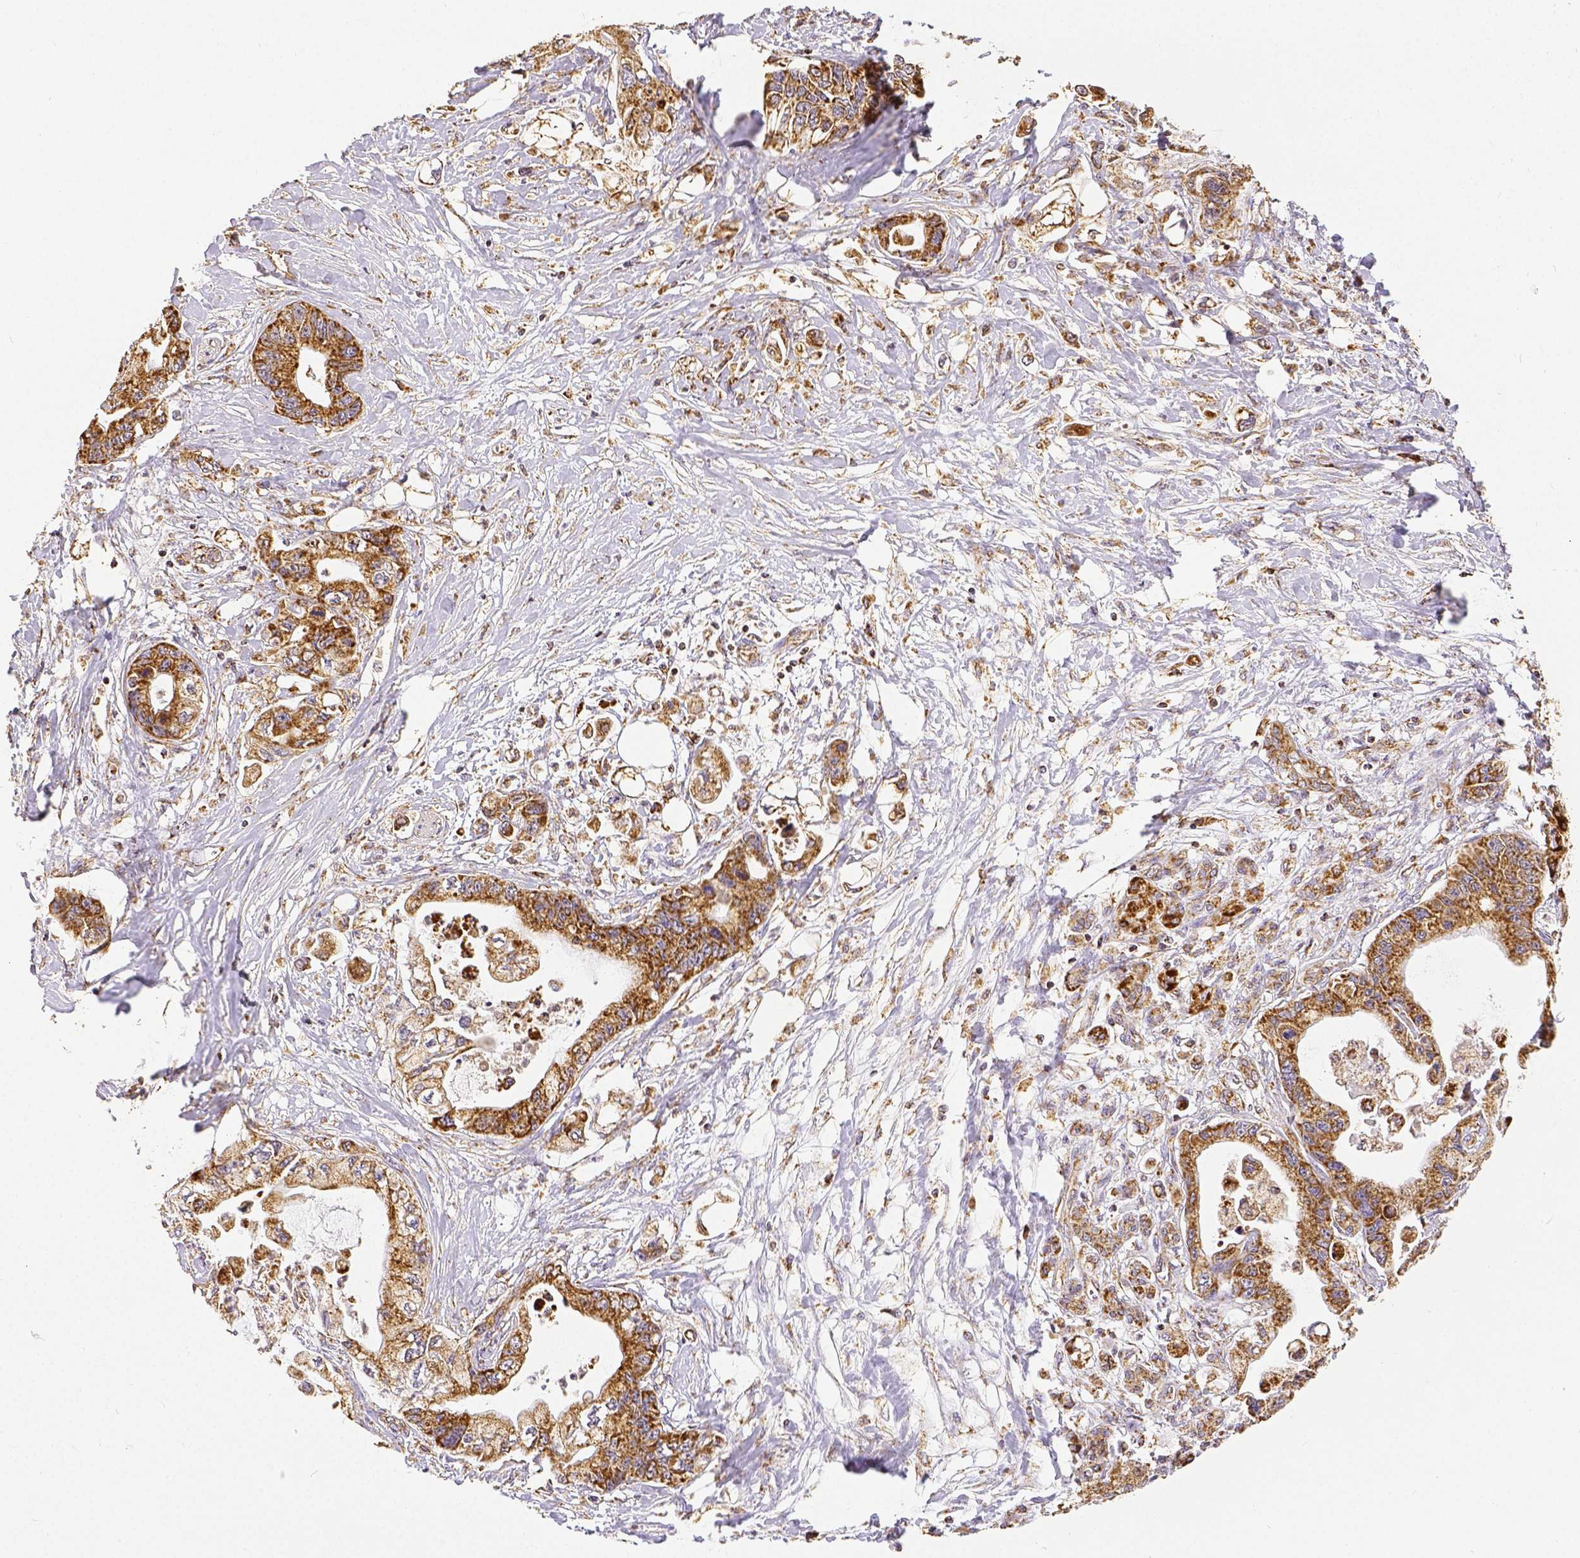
{"staining": {"intensity": "moderate", "quantity": ">75%", "location": "cytoplasmic/membranous"}, "tissue": "pancreatic cancer", "cell_type": "Tumor cells", "image_type": "cancer", "snomed": [{"axis": "morphology", "description": "Adenocarcinoma, NOS"}, {"axis": "topography", "description": "Pancreas"}], "caption": "IHC (DAB) staining of human adenocarcinoma (pancreatic) demonstrates moderate cytoplasmic/membranous protein staining in approximately >75% of tumor cells. Using DAB (brown) and hematoxylin (blue) stains, captured at high magnification using brightfield microscopy.", "gene": "SDHB", "patient": {"sex": "male", "age": 61}}